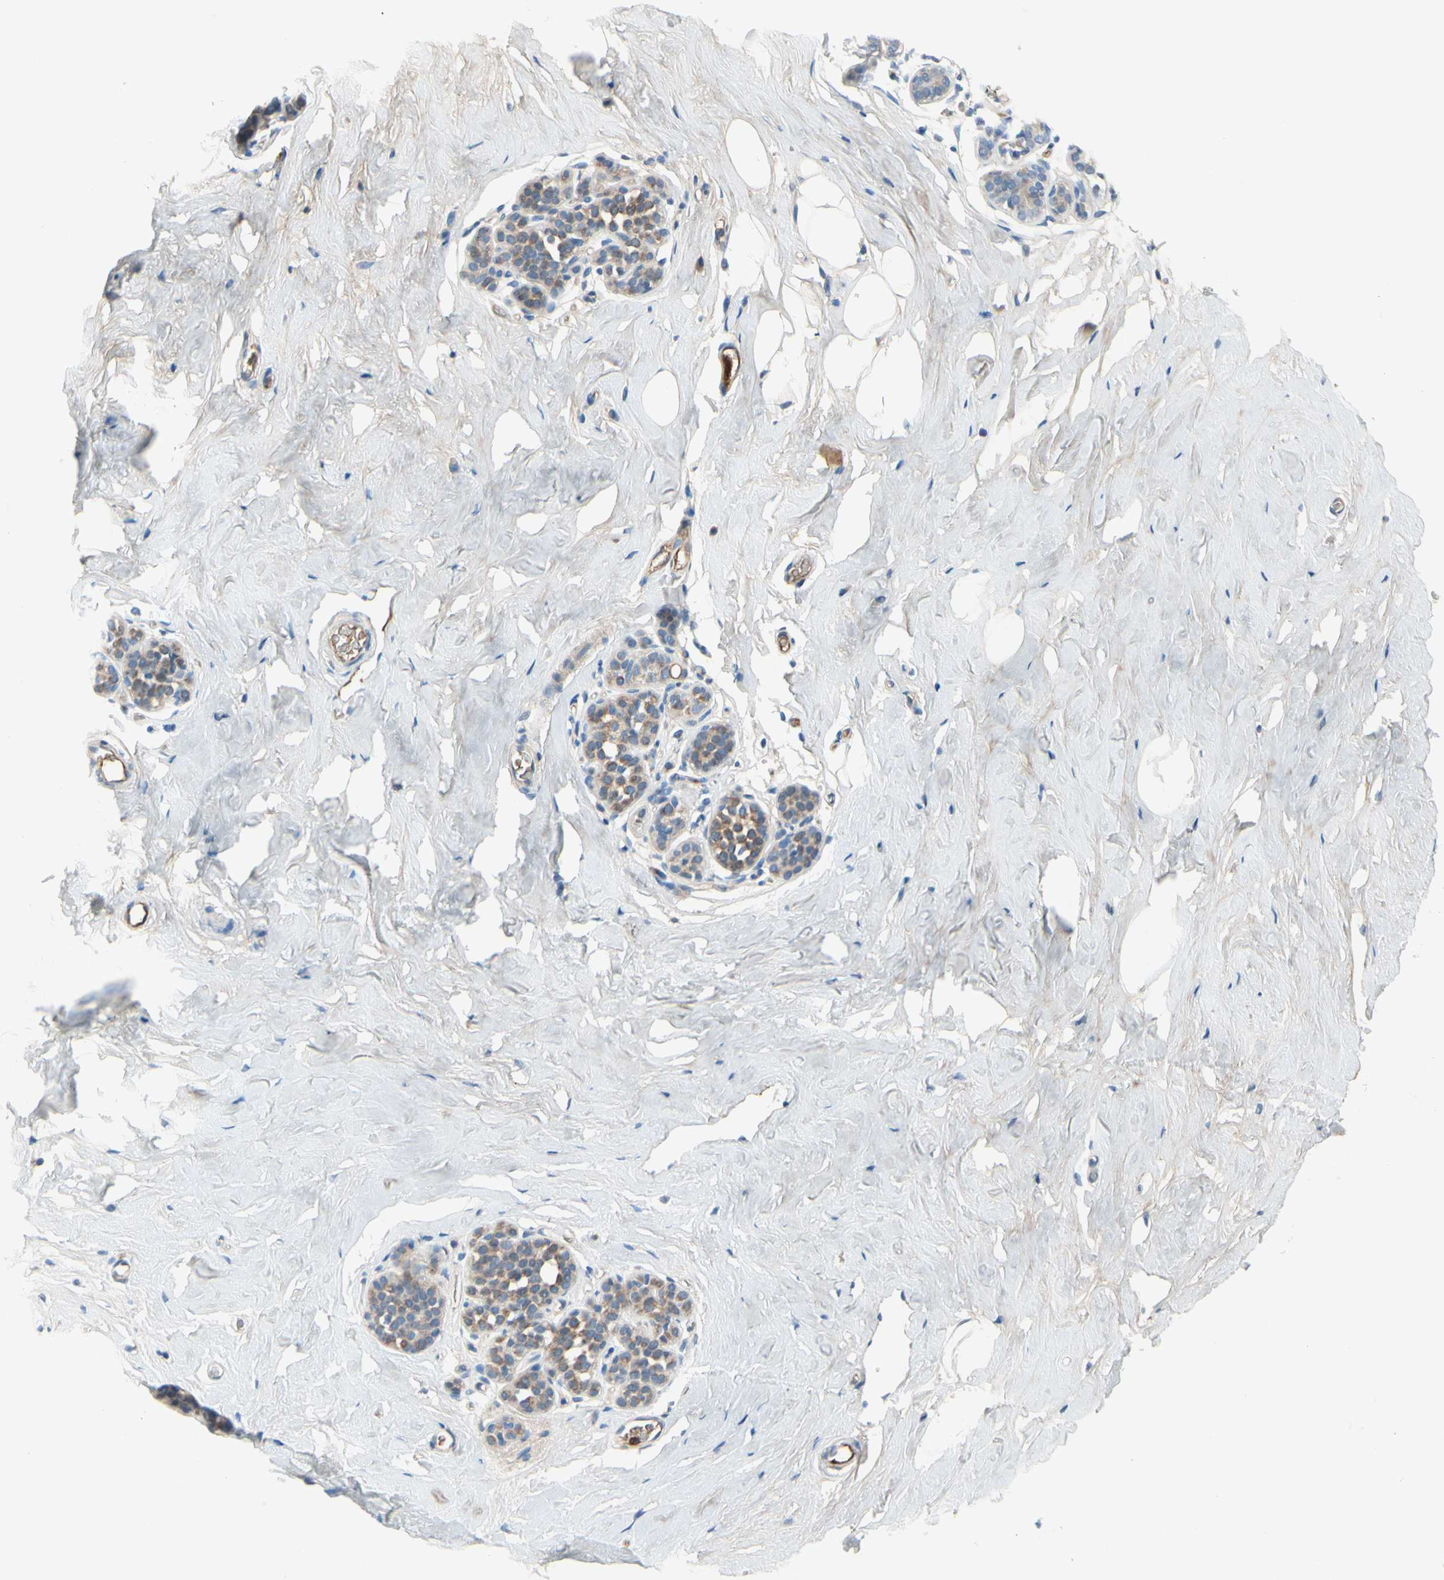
{"staining": {"intensity": "weak", "quantity": ">75%", "location": "cytoplasmic/membranous"}, "tissue": "breast", "cell_type": "Adipocytes", "image_type": "normal", "snomed": [{"axis": "morphology", "description": "Normal tissue, NOS"}, {"axis": "topography", "description": "Breast"}], "caption": "This image demonstrates immunohistochemistry (IHC) staining of normal breast, with low weak cytoplasmic/membranous expression in approximately >75% of adipocytes.", "gene": "HJURP", "patient": {"sex": "female", "age": 75}}